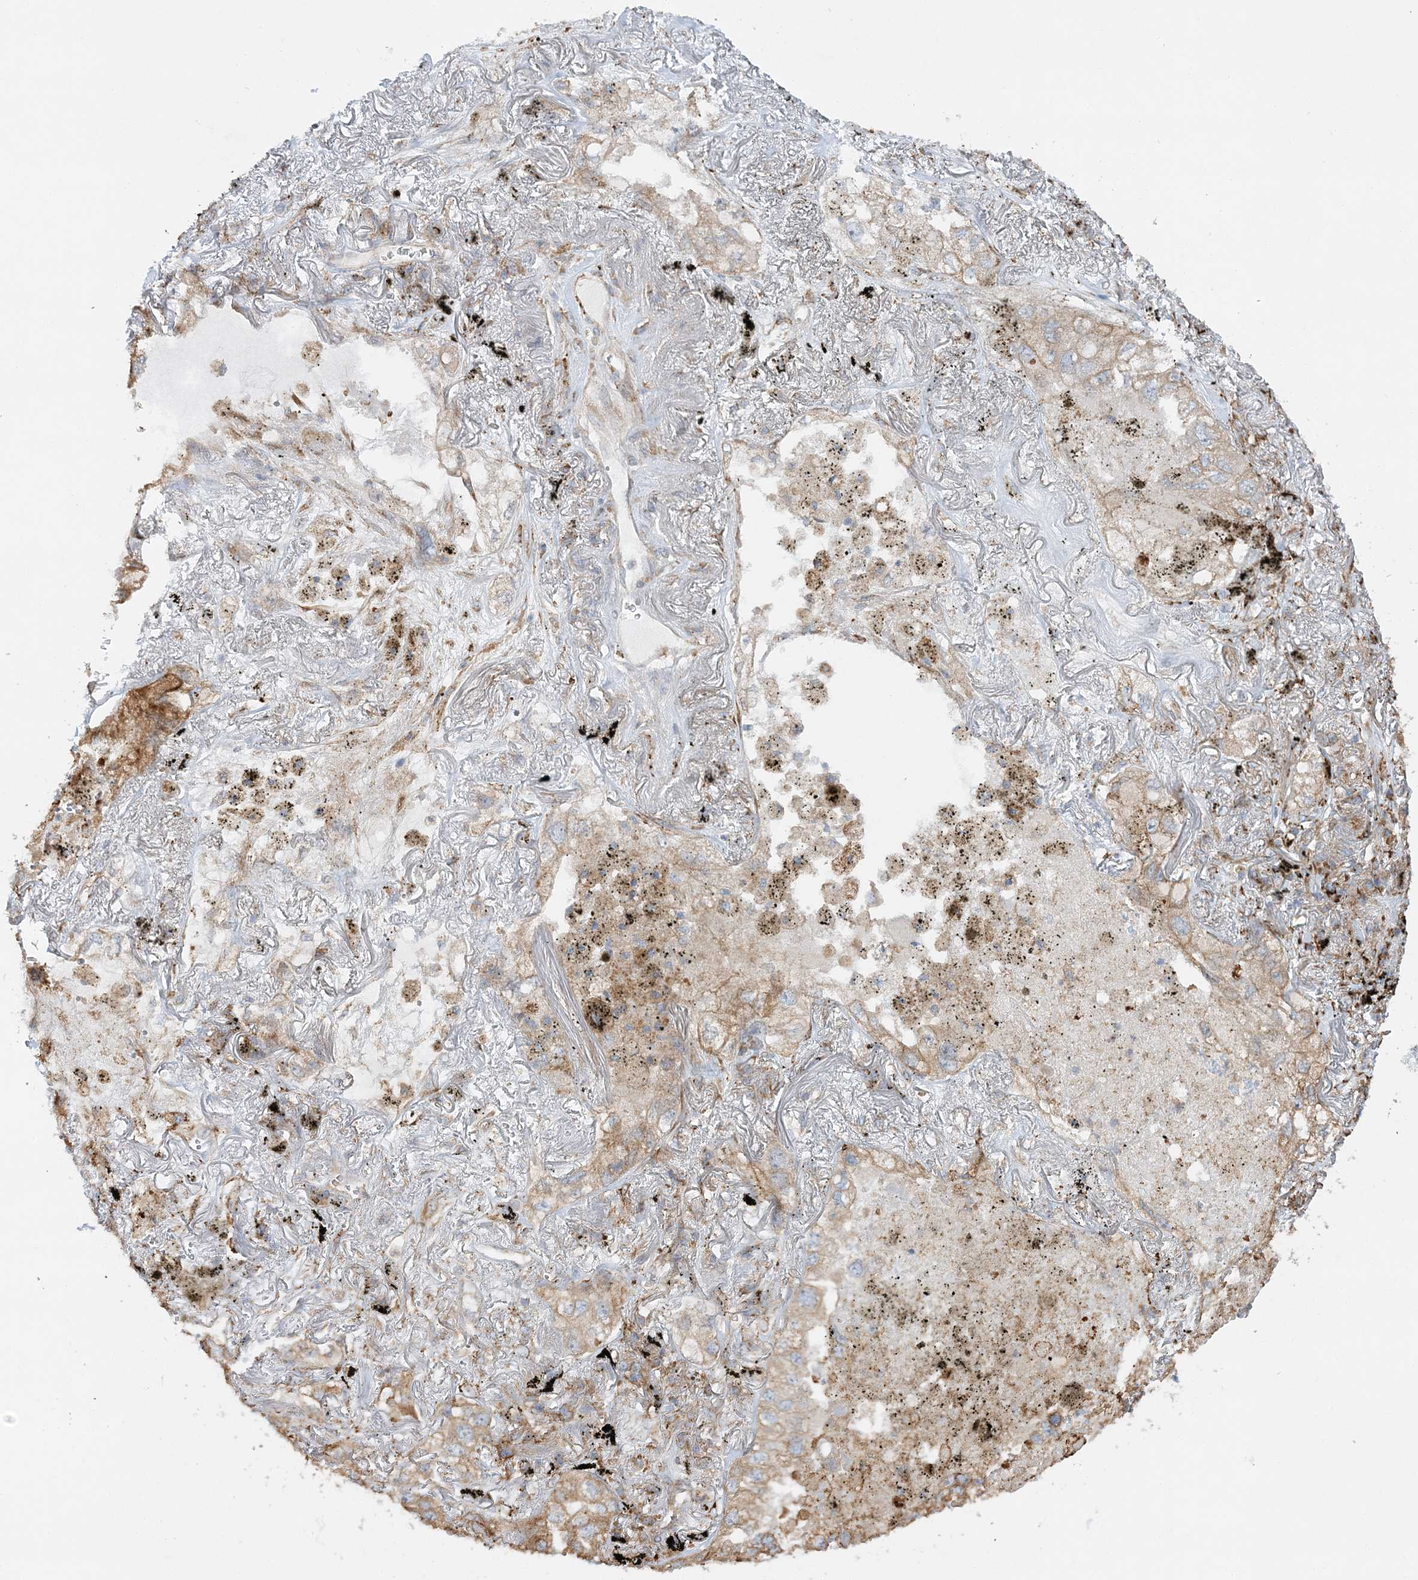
{"staining": {"intensity": "negative", "quantity": "none", "location": "none"}, "tissue": "lung cancer", "cell_type": "Tumor cells", "image_type": "cancer", "snomed": [{"axis": "morphology", "description": "Adenocarcinoma, NOS"}, {"axis": "topography", "description": "Lung"}], "caption": "Tumor cells are negative for protein expression in human lung cancer. Brightfield microscopy of immunohistochemistry stained with DAB (3,3'-diaminobenzidine) (brown) and hematoxylin (blue), captured at high magnification.", "gene": "ZFYVE16", "patient": {"sex": "male", "age": 65}}